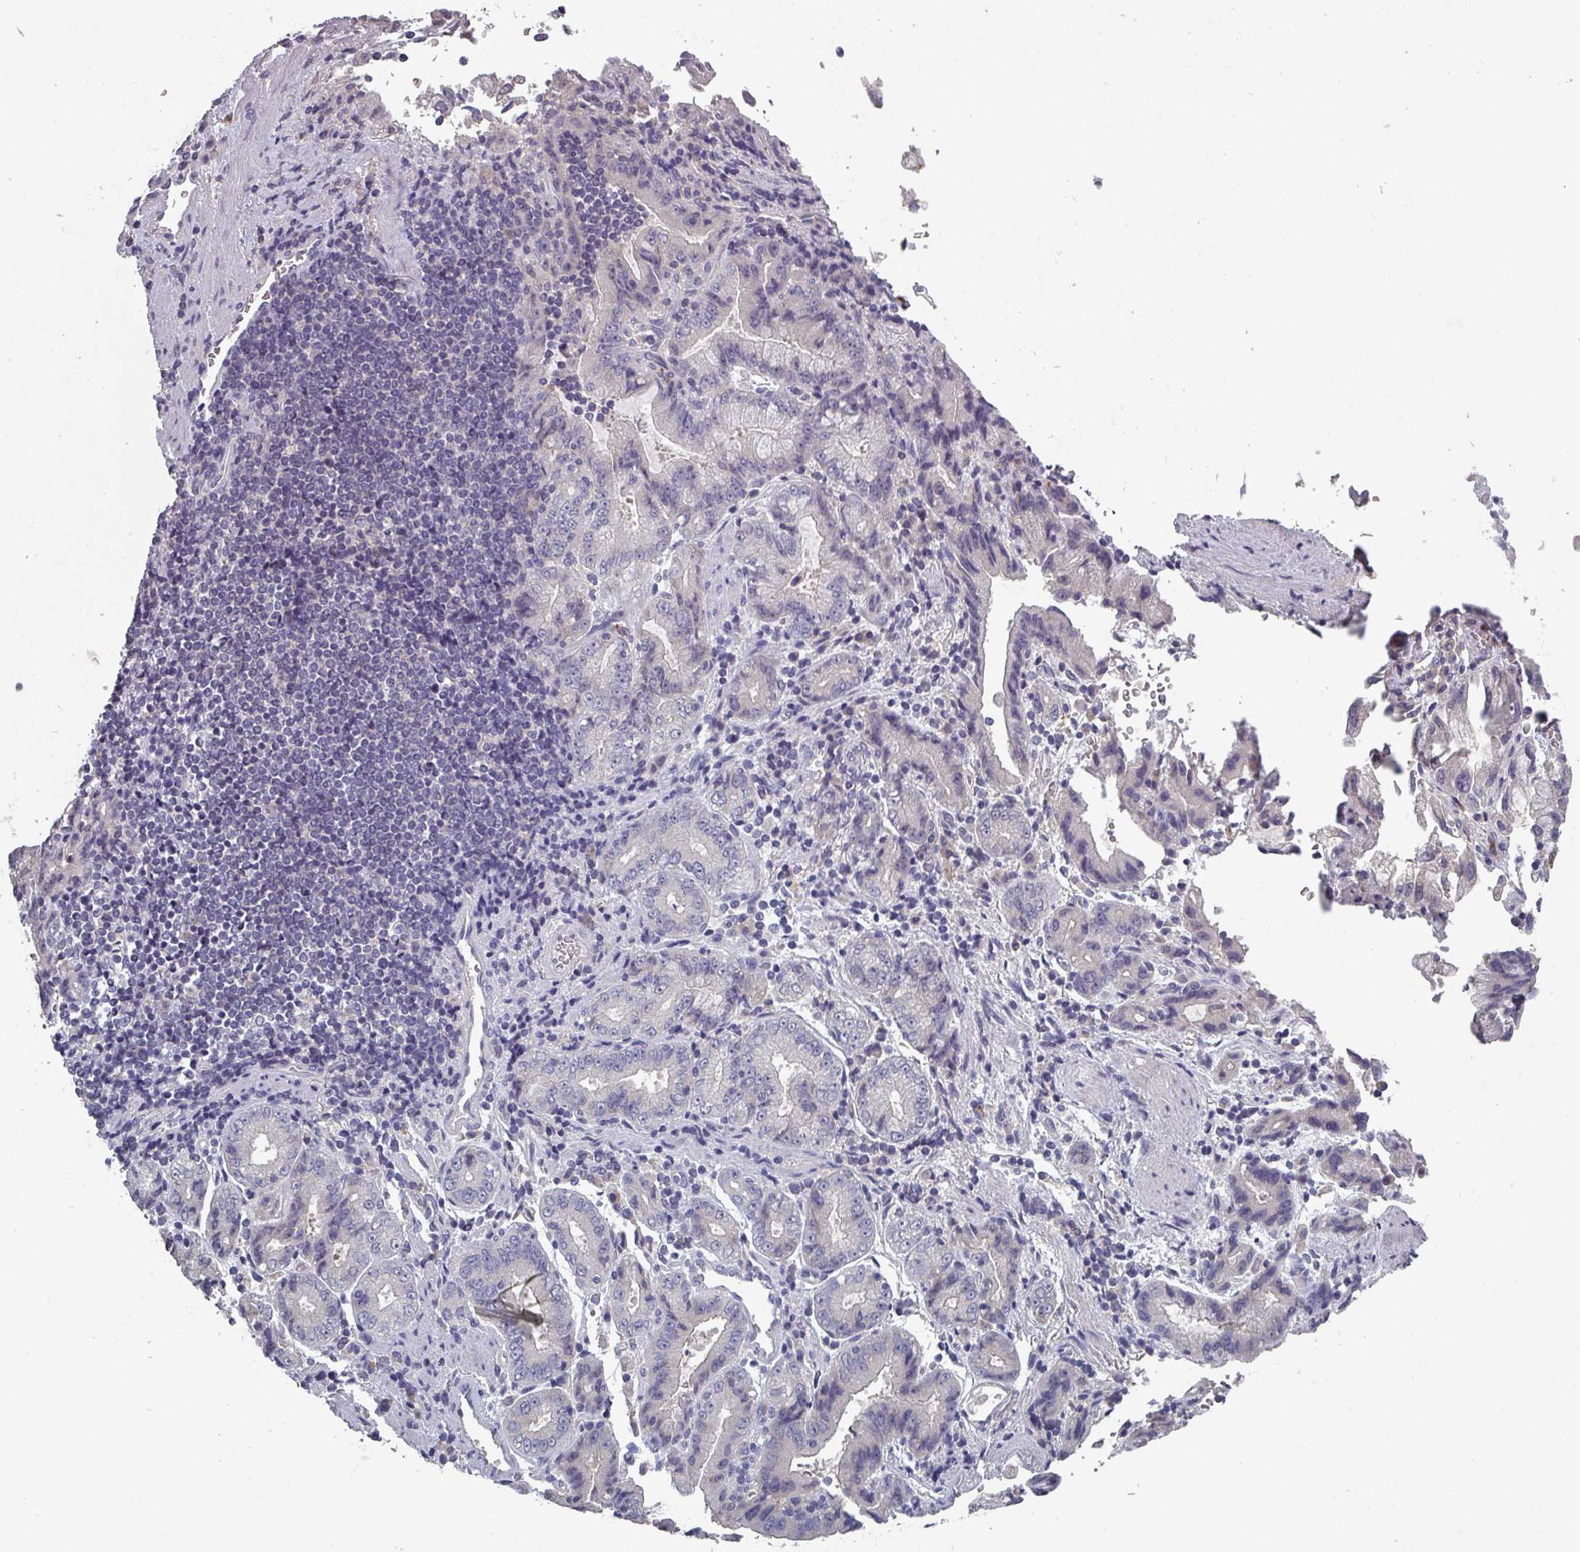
{"staining": {"intensity": "negative", "quantity": "none", "location": "none"}, "tissue": "stomach cancer", "cell_type": "Tumor cells", "image_type": "cancer", "snomed": [{"axis": "morphology", "description": "Adenocarcinoma, NOS"}, {"axis": "topography", "description": "Stomach"}], "caption": "There is no significant expression in tumor cells of stomach cancer (adenocarcinoma). The staining was performed using DAB (3,3'-diaminobenzidine) to visualize the protein expression in brown, while the nuclei were stained in blue with hematoxylin (Magnification: 20x).", "gene": "PRAMEF8", "patient": {"sex": "male", "age": 62}}